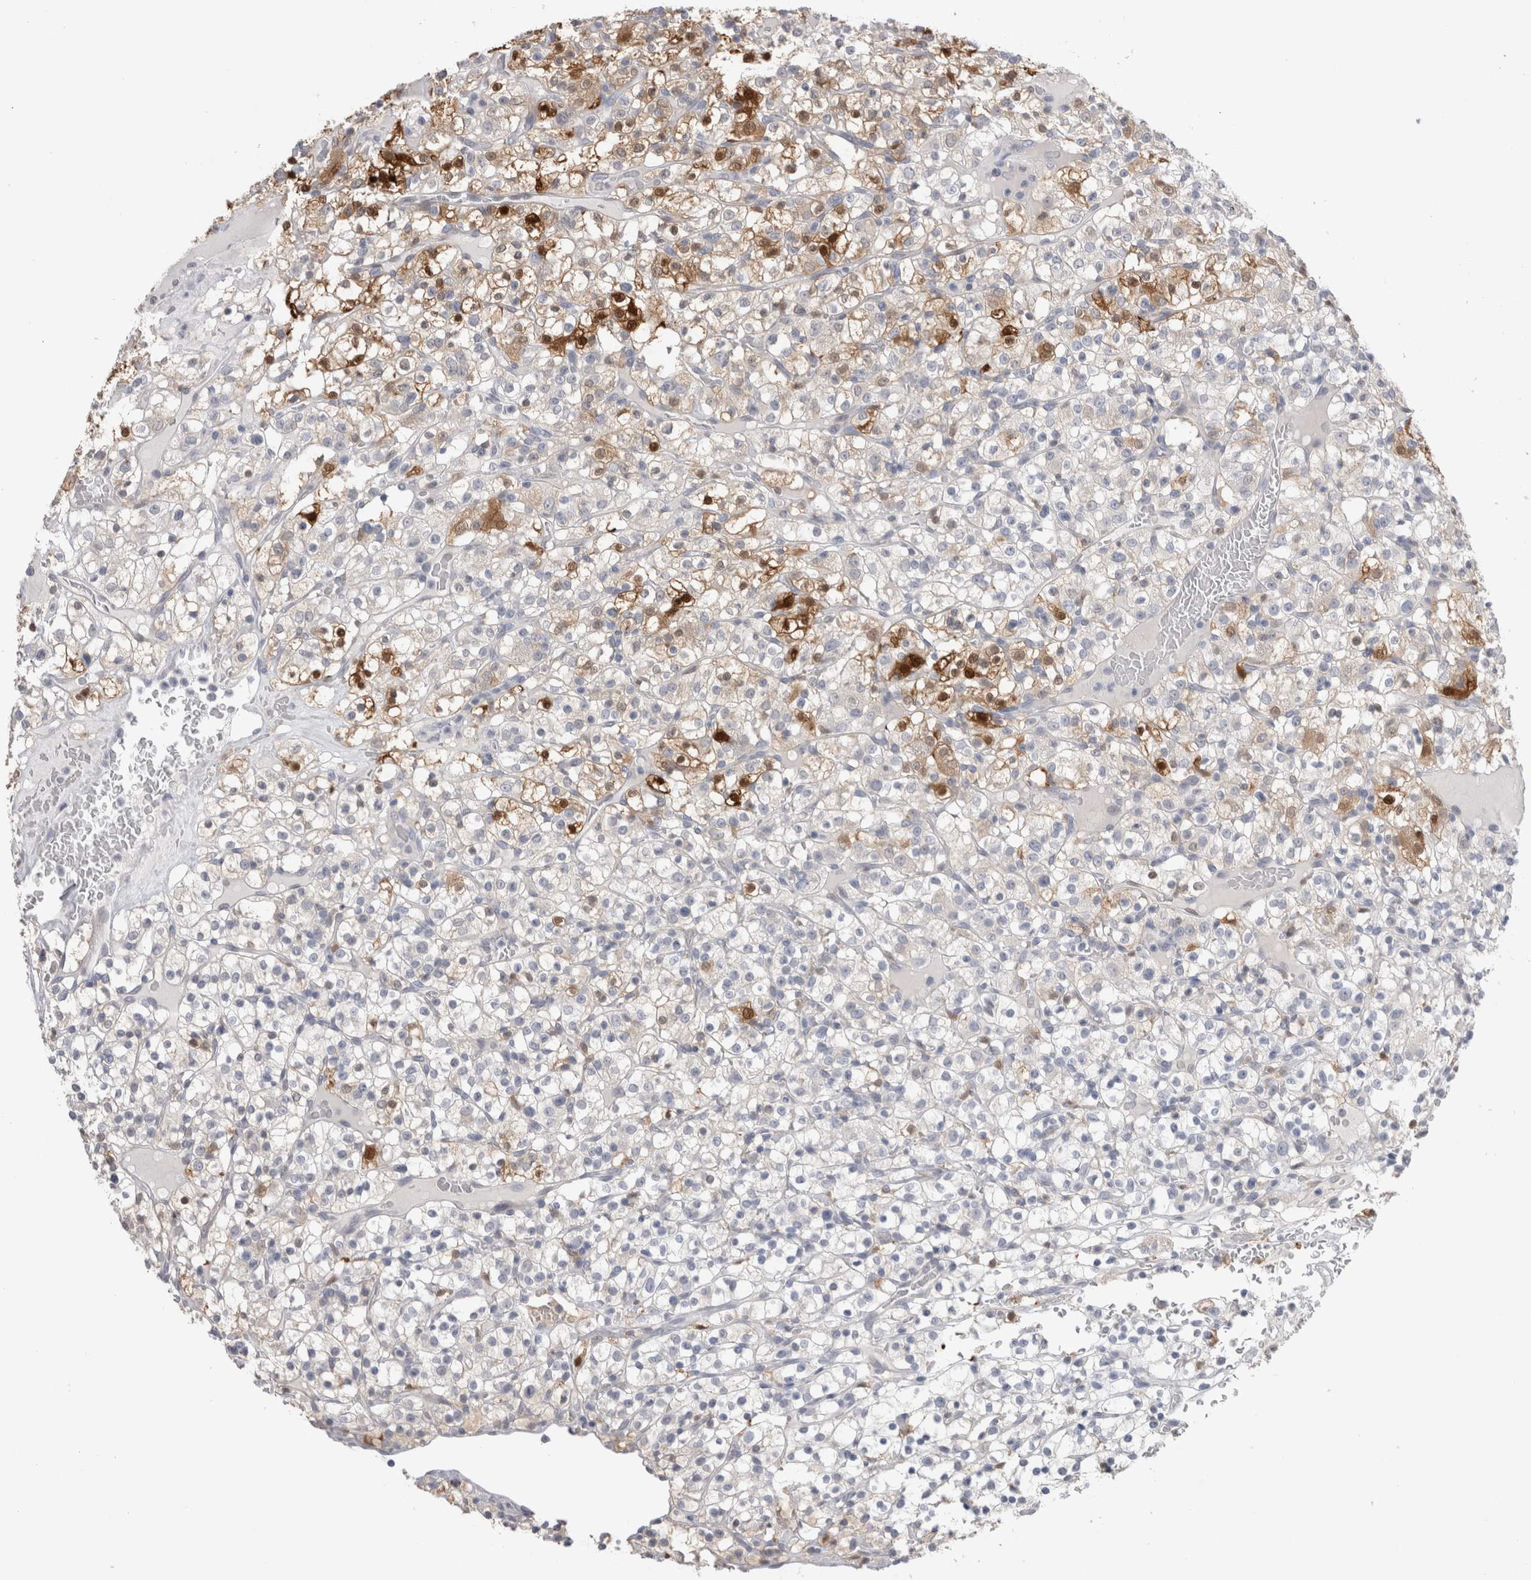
{"staining": {"intensity": "strong", "quantity": "<25%", "location": "cytoplasmic/membranous,nuclear"}, "tissue": "renal cancer", "cell_type": "Tumor cells", "image_type": "cancer", "snomed": [{"axis": "morphology", "description": "Normal tissue, NOS"}, {"axis": "morphology", "description": "Adenocarcinoma, NOS"}, {"axis": "topography", "description": "Kidney"}], "caption": "Renal adenocarcinoma stained with a protein marker displays strong staining in tumor cells.", "gene": "SUCNR1", "patient": {"sex": "female", "age": 72}}